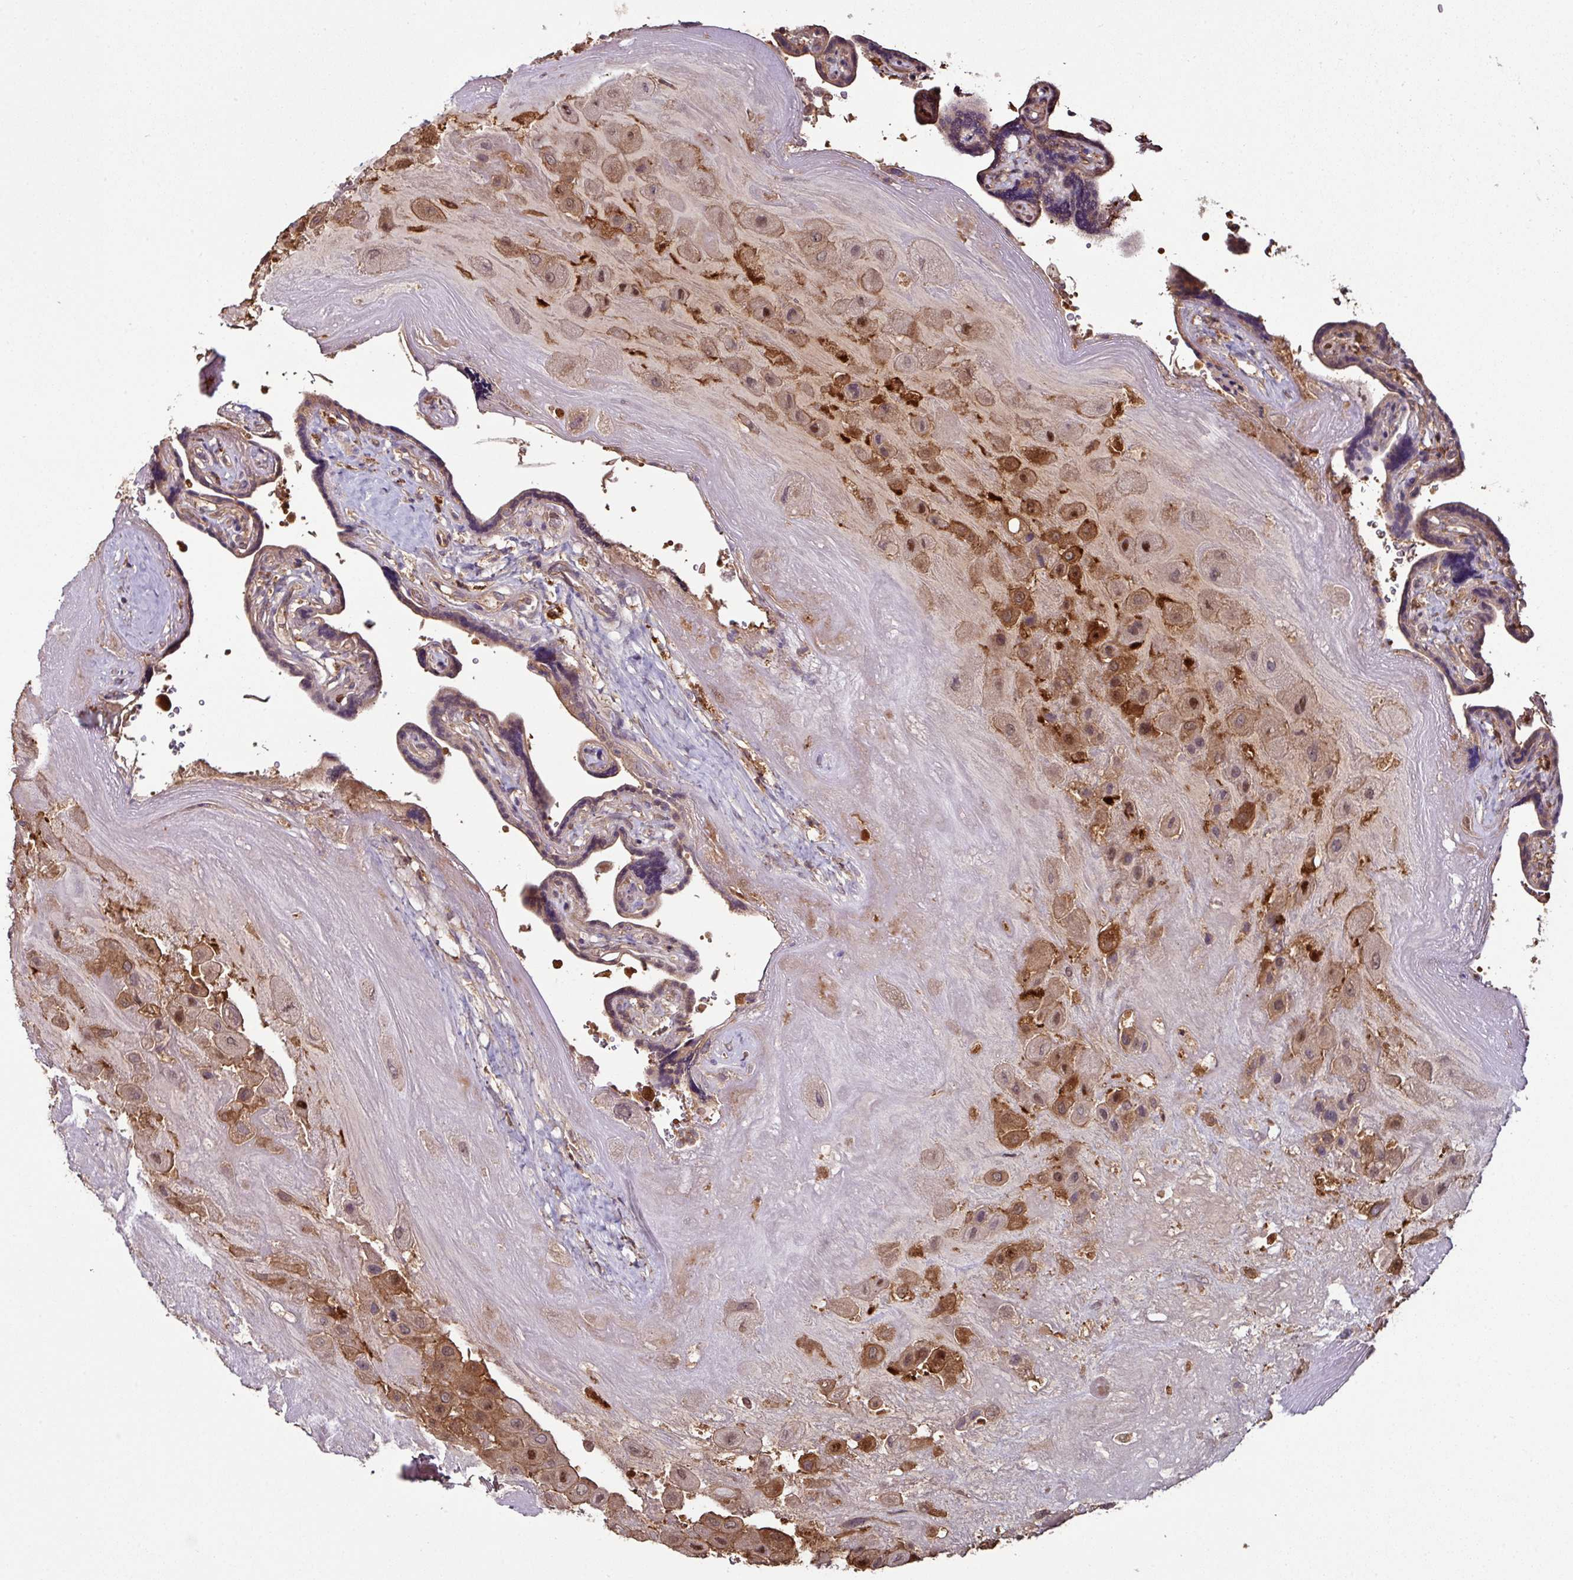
{"staining": {"intensity": "moderate", "quantity": "25%-75%", "location": "cytoplasmic/membranous"}, "tissue": "placenta", "cell_type": "Decidual cells", "image_type": "normal", "snomed": [{"axis": "morphology", "description": "Normal tissue, NOS"}, {"axis": "topography", "description": "Placenta"}], "caption": "Protein expression analysis of benign placenta demonstrates moderate cytoplasmic/membranous positivity in about 25%-75% of decidual cells. Using DAB (3,3'-diaminobenzidine) (brown) and hematoxylin (blue) stains, captured at high magnification using brightfield microscopy.", "gene": "GNPDA1", "patient": {"sex": "female", "age": 32}}